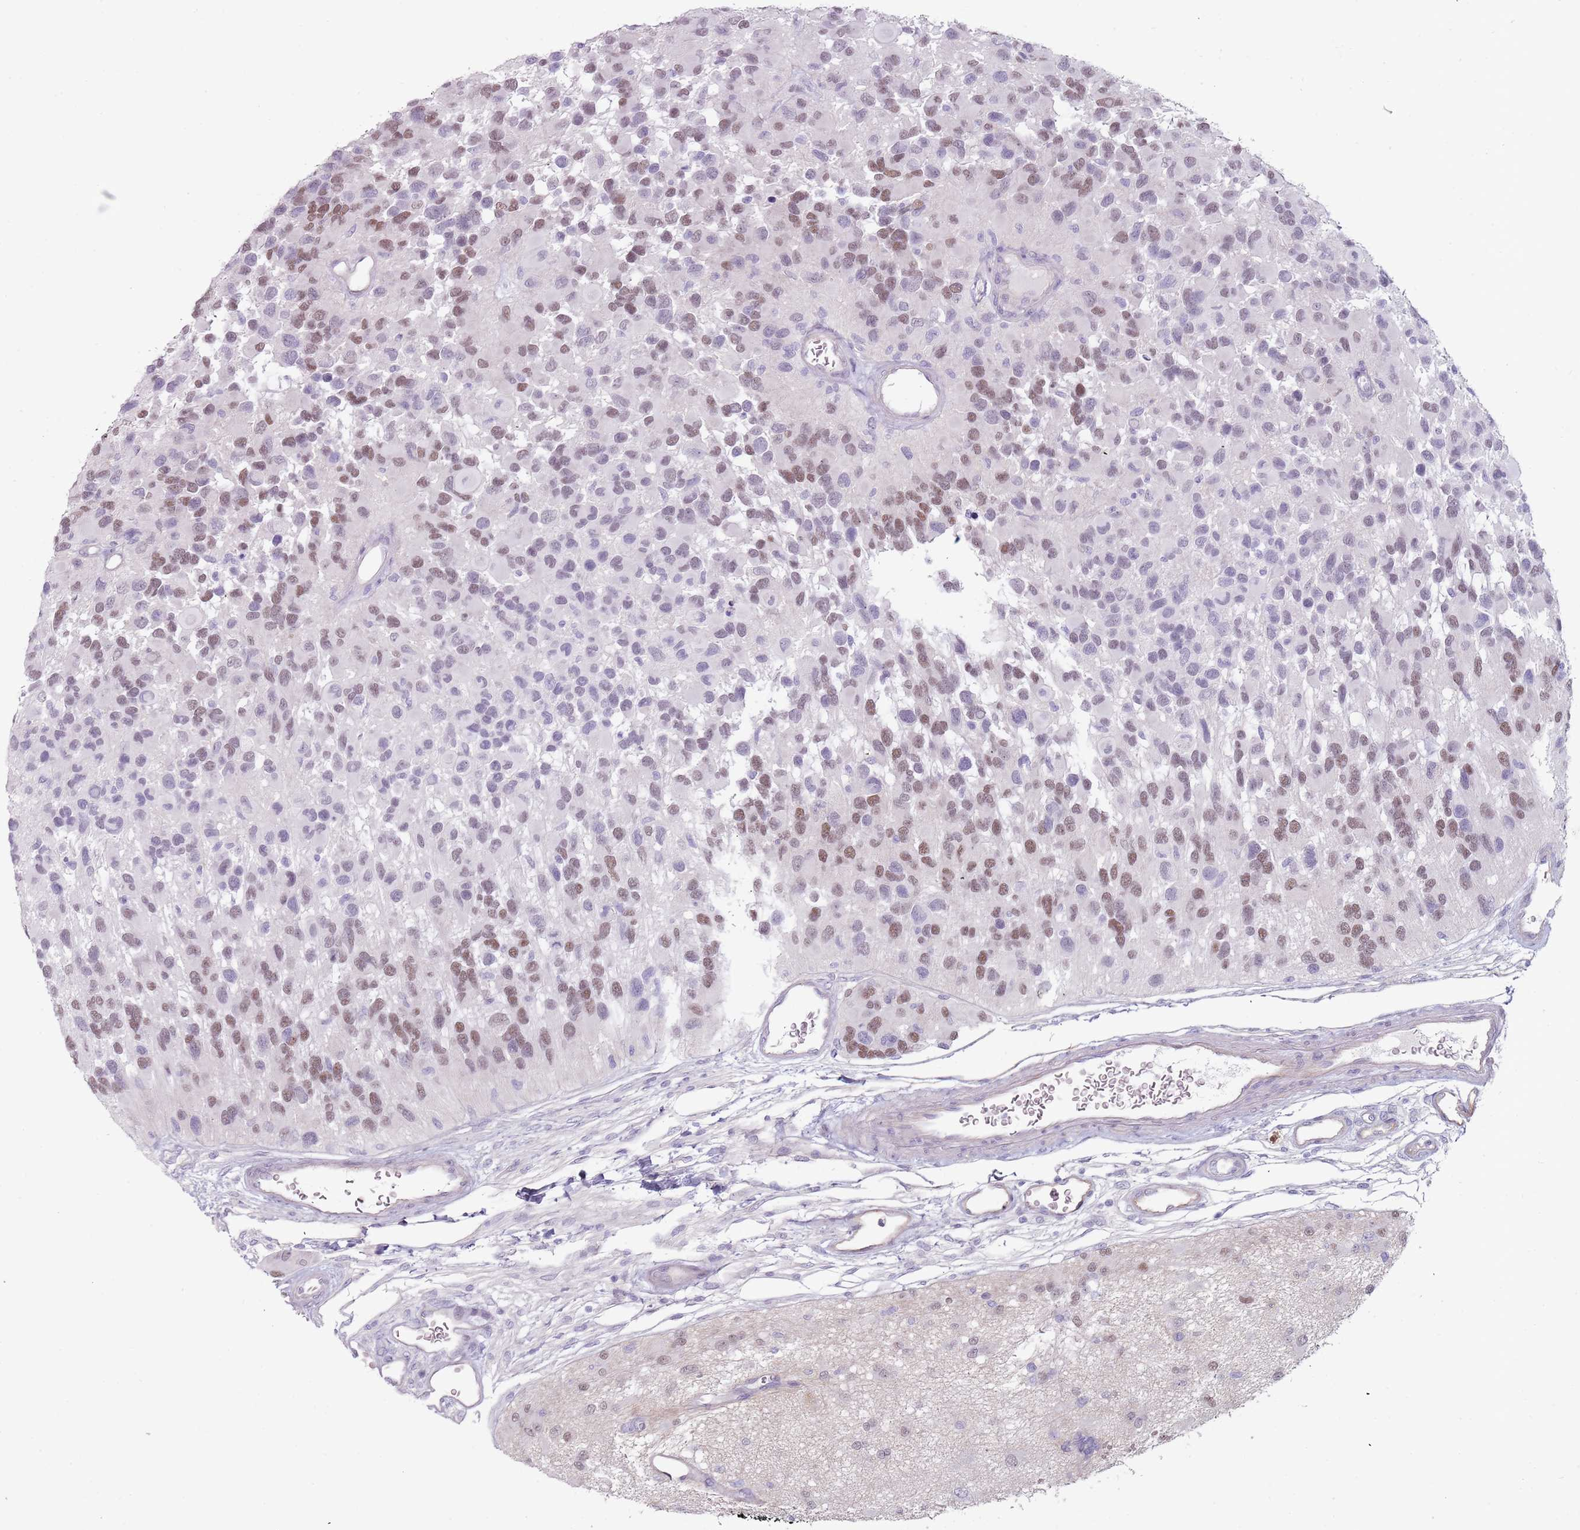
{"staining": {"intensity": "moderate", "quantity": "25%-75%", "location": "nuclear"}, "tissue": "glioma", "cell_type": "Tumor cells", "image_type": "cancer", "snomed": [{"axis": "morphology", "description": "Glioma, malignant, High grade"}, {"axis": "topography", "description": "Brain"}], "caption": "Glioma was stained to show a protein in brown. There is medium levels of moderate nuclear staining in approximately 25%-75% of tumor cells. (IHC, brightfield microscopy, high magnification).", "gene": "RFX2", "patient": {"sex": "male", "age": 77}}